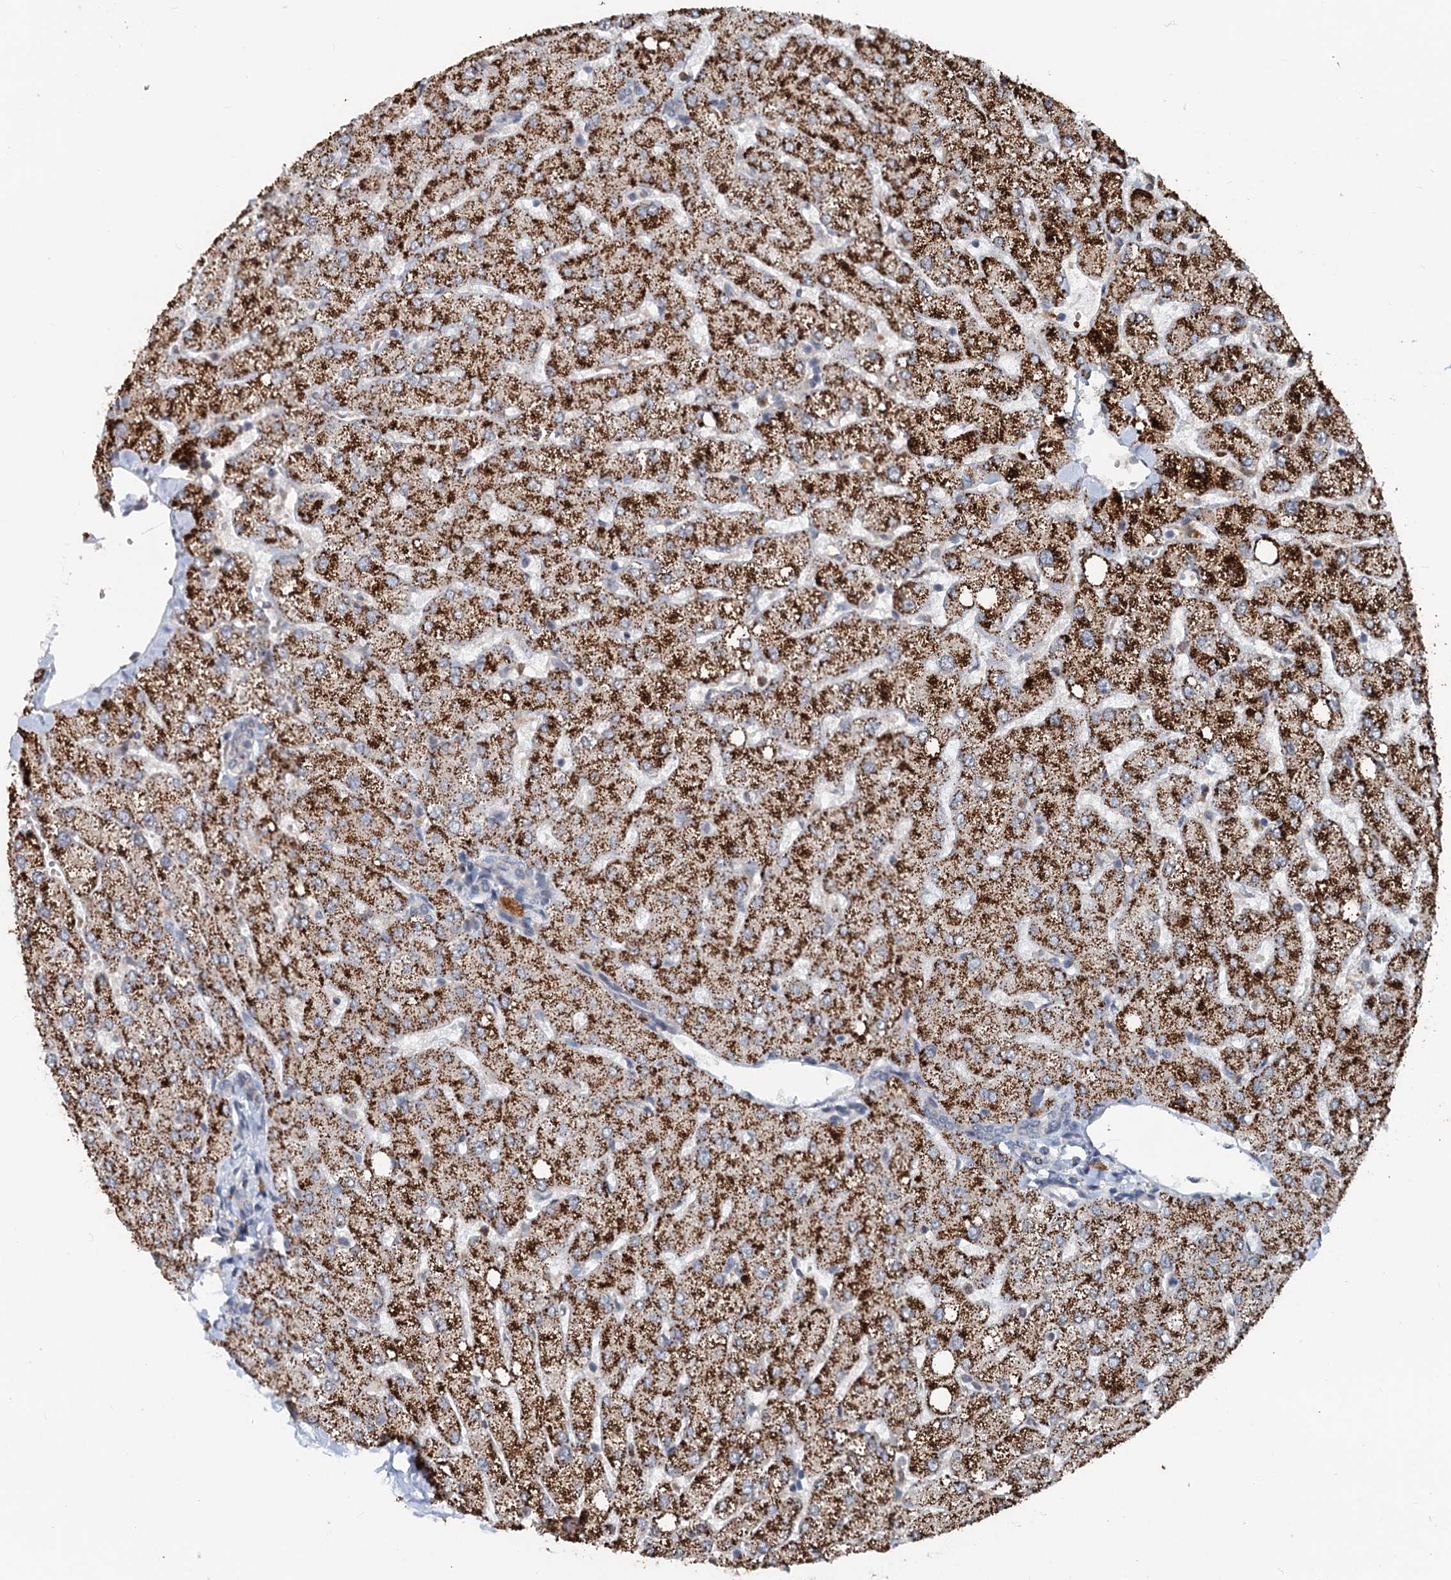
{"staining": {"intensity": "negative", "quantity": "none", "location": "none"}, "tissue": "liver", "cell_type": "Cholangiocytes", "image_type": "normal", "snomed": [{"axis": "morphology", "description": "Normal tissue, NOS"}, {"axis": "topography", "description": "Liver"}], "caption": "An immunohistochemistry (IHC) photomicrograph of unremarkable liver is shown. There is no staining in cholangiocytes of liver.", "gene": "N4BP2L2", "patient": {"sex": "female", "age": 54}}